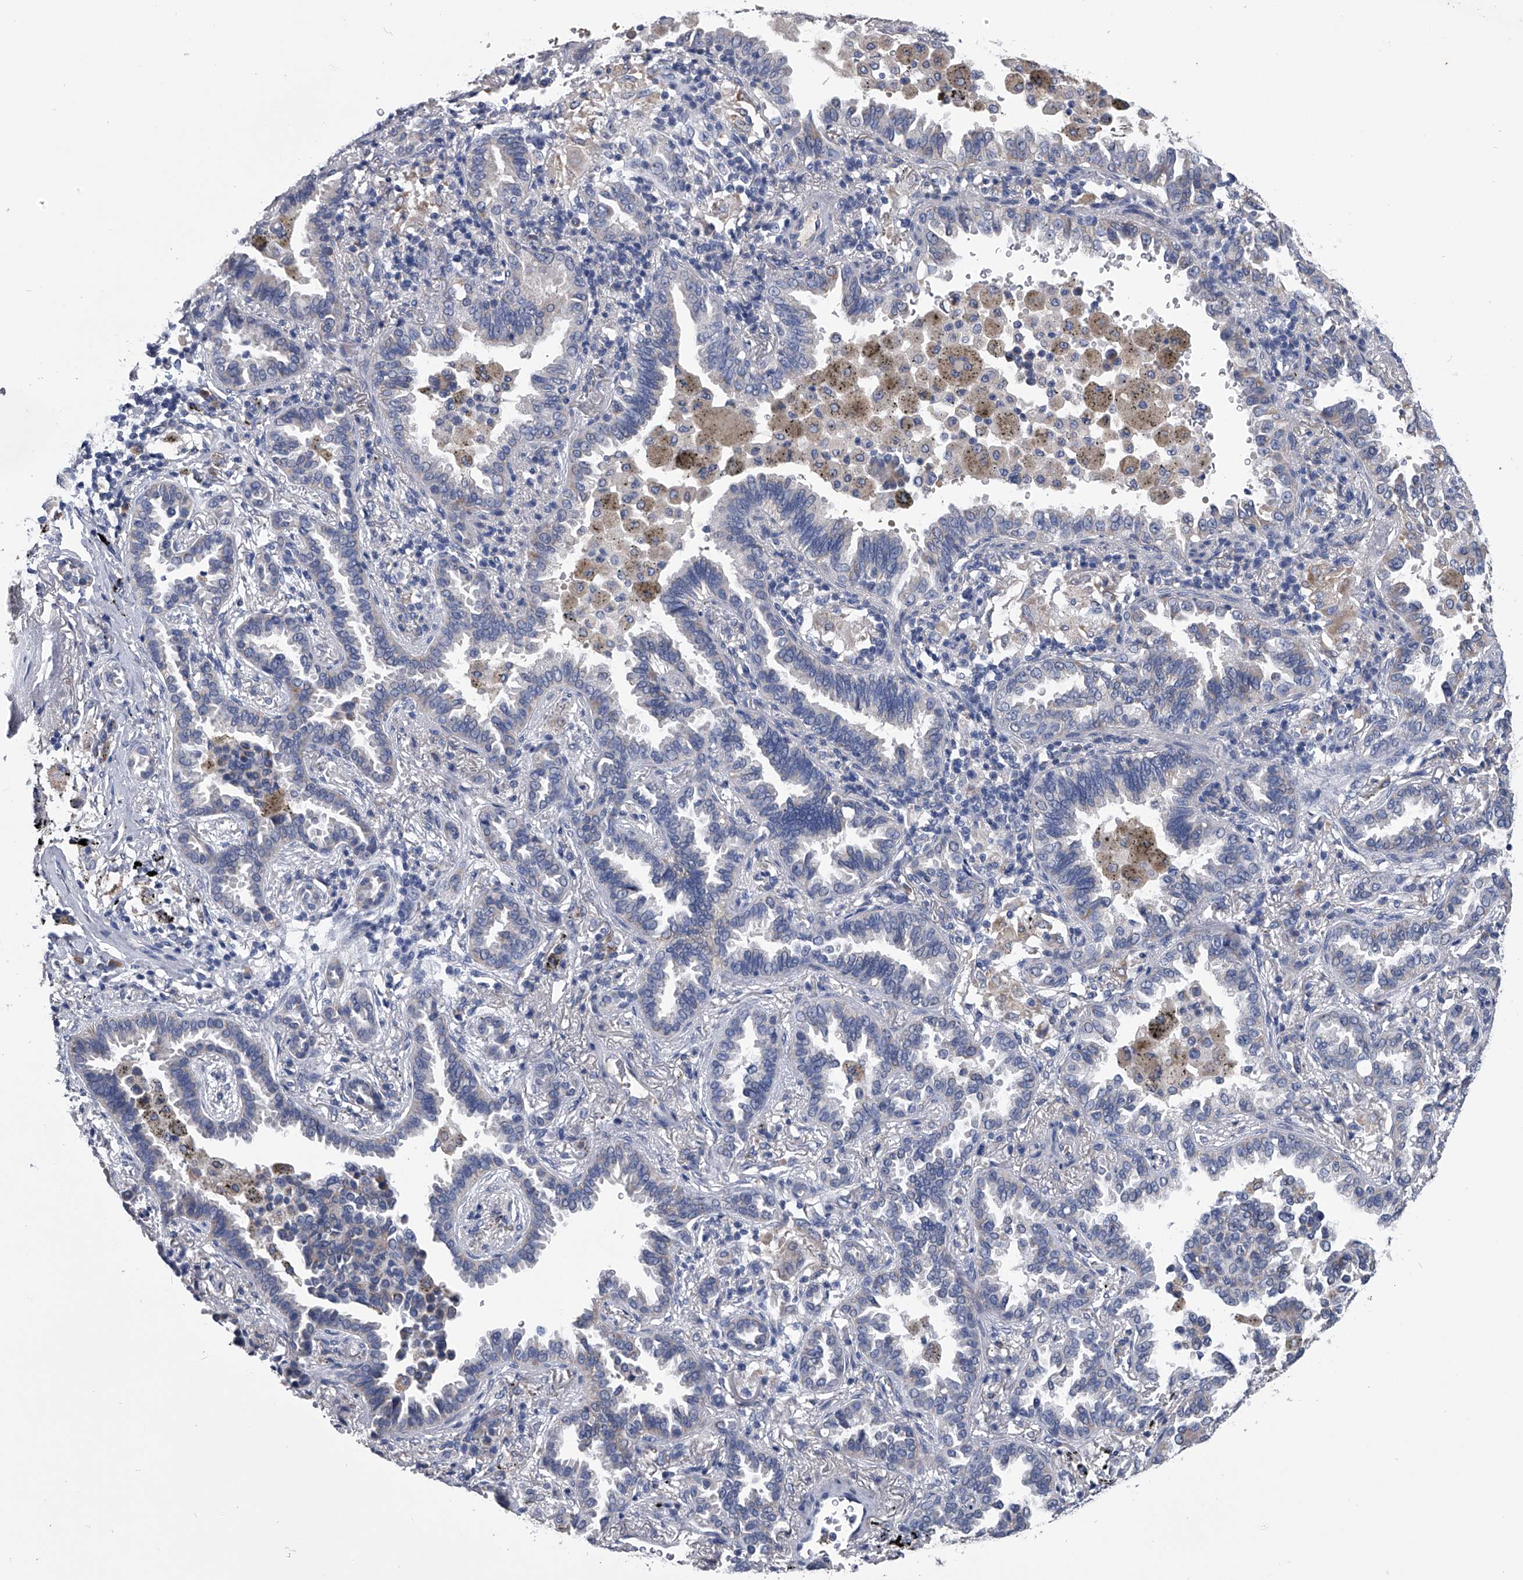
{"staining": {"intensity": "negative", "quantity": "none", "location": "none"}, "tissue": "lung cancer", "cell_type": "Tumor cells", "image_type": "cancer", "snomed": [{"axis": "morphology", "description": "Normal tissue, NOS"}, {"axis": "morphology", "description": "Adenocarcinoma, NOS"}, {"axis": "topography", "description": "Lung"}], "caption": "Tumor cells are negative for brown protein staining in lung cancer.", "gene": "OAT", "patient": {"sex": "male", "age": 59}}